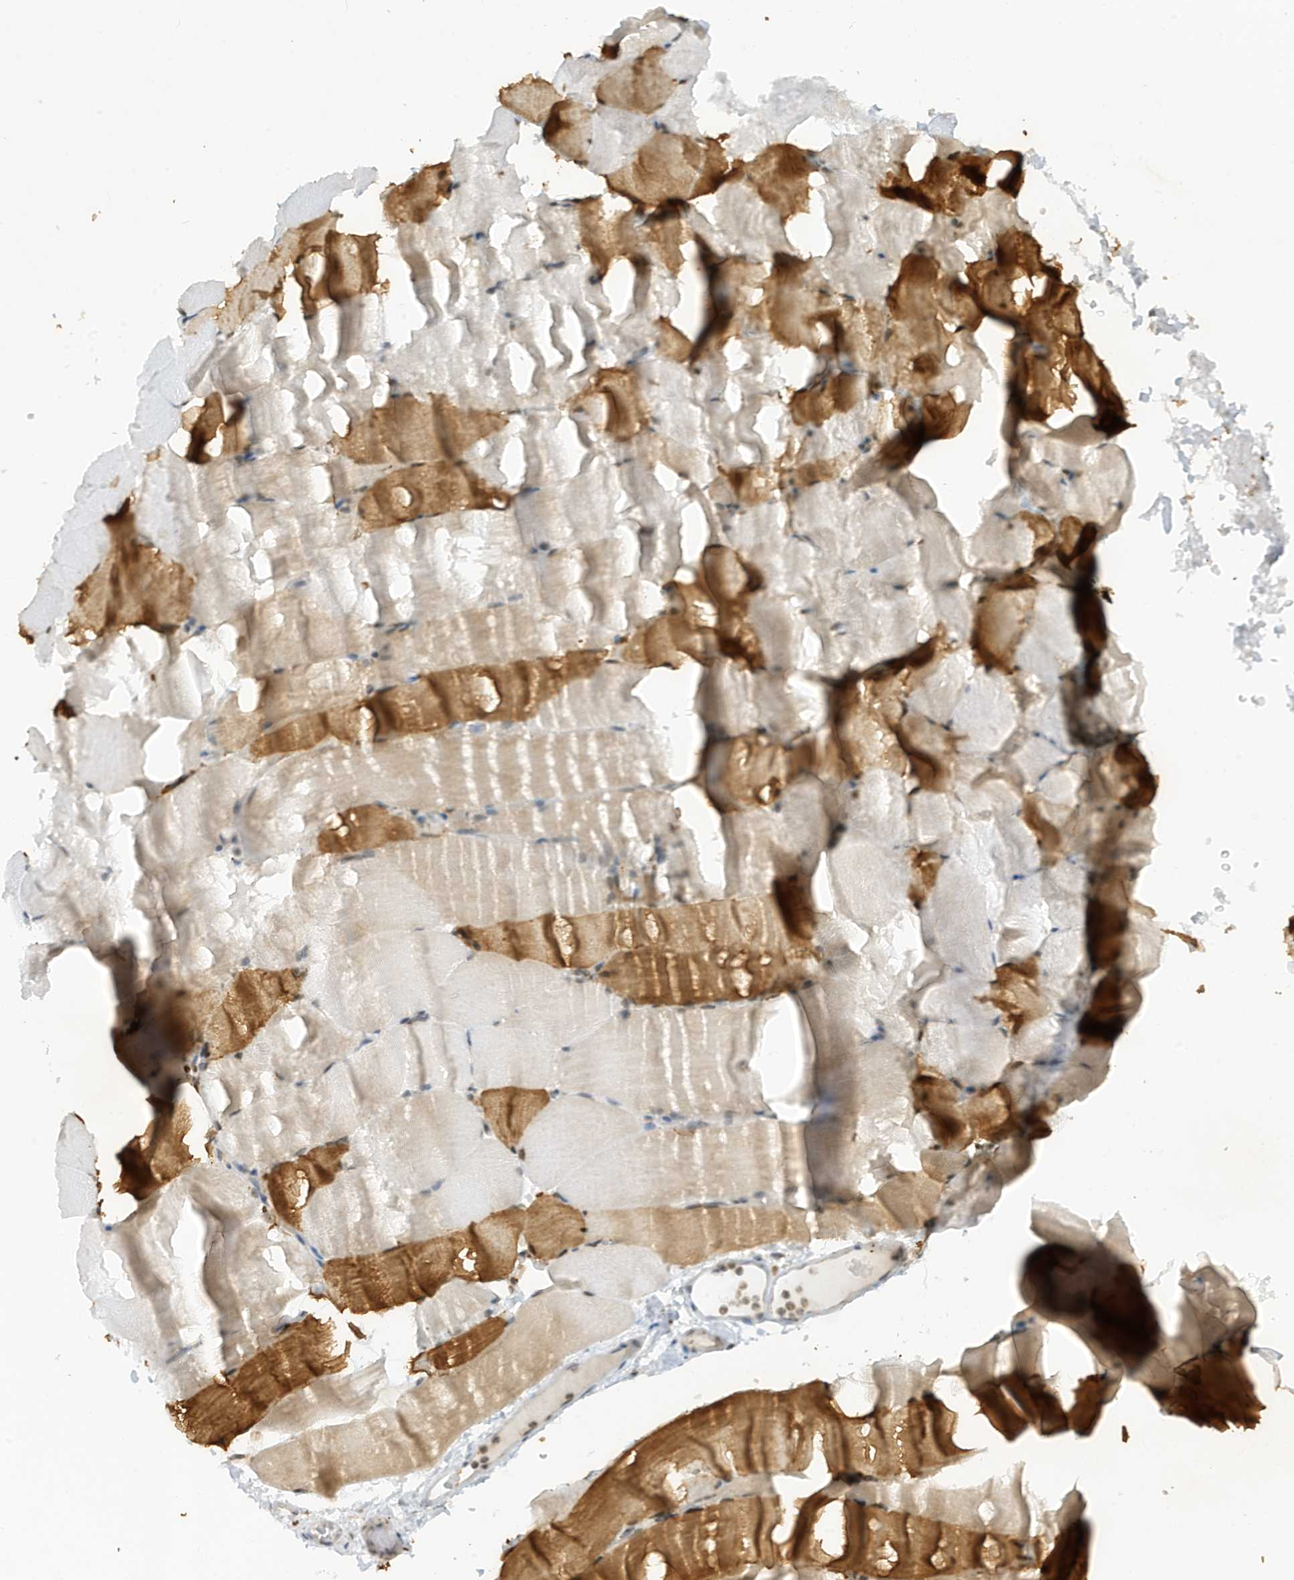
{"staining": {"intensity": "moderate", "quantity": "25%-75%", "location": "cytoplasmic/membranous,nuclear"}, "tissue": "skeletal muscle", "cell_type": "Myocytes", "image_type": "normal", "snomed": [{"axis": "morphology", "description": "Normal tissue, NOS"}, {"axis": "topography", "description": "Skeletal muscle"}, {"axis": "topography", "description": "Parathyroid gland"}], "caption": "An immunohistochemistry (IHC) photomicrograph of normal tissue is shown. Protein staining in brown labels moderate cytoplasmic/membranous,nuclear positivity in skeletal muscle within myocytes. The staining is performed using DAB (3,3'-diaminobenzidine) brown chromogen to label protein expression. The nuclei are counter-stained blue using hematoxylin.", "gene": "TAB3", "patient": {"sex": "female", "age": 37}}